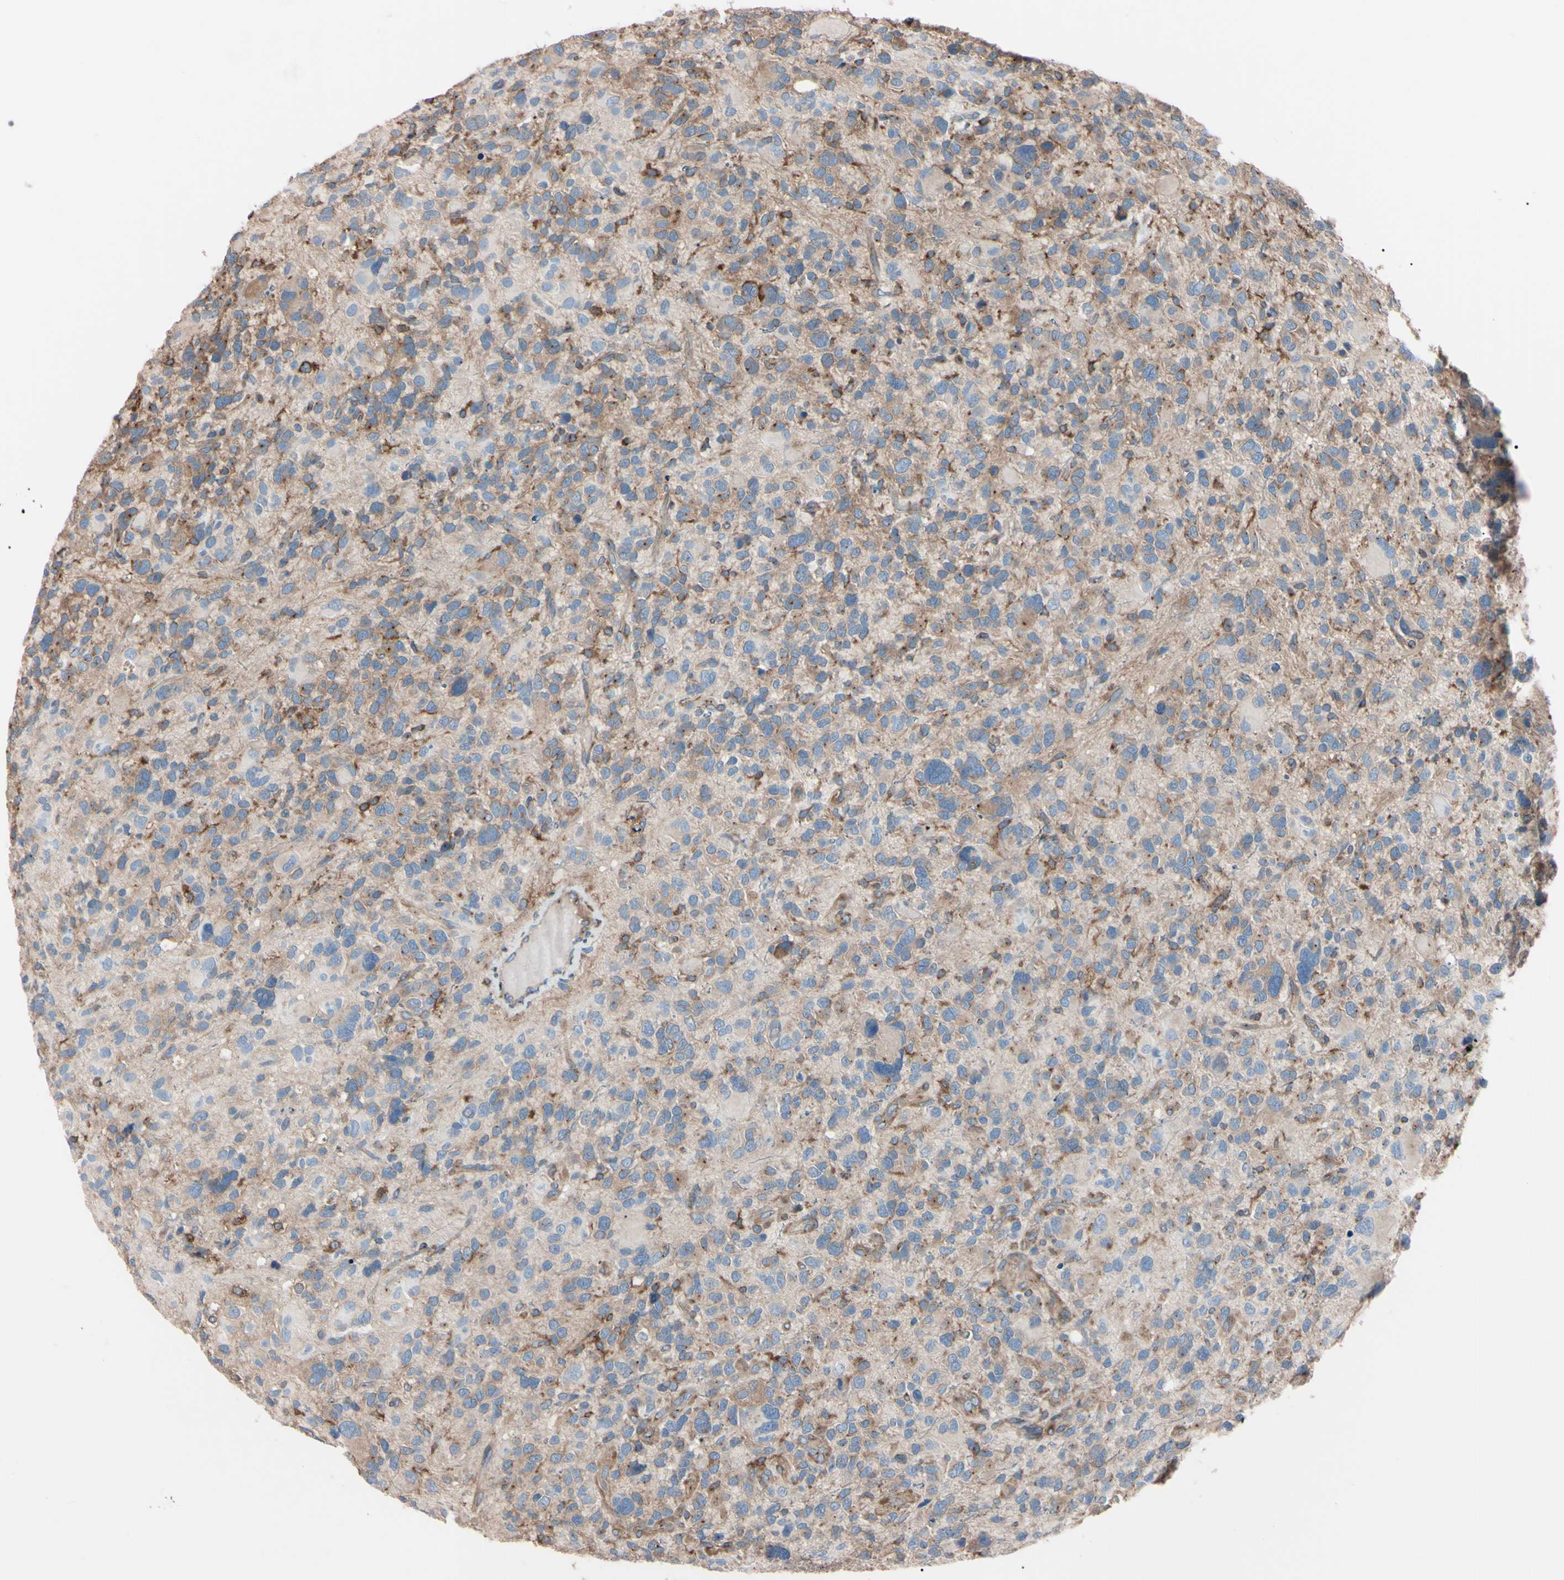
{"staining": {"intensity": "weak", "quantity": "25%-75%", "location": "cytoplasmic/membranous"}, "tissue": "glioma", "cell_type": "Tumor cells", "image_type": "cancer", "snomed": [{"axis": "morphology", "description": "Glioma, malignant, High grade"}, {"axis": "topography", "description": "Brain"}], "caption": "Protein expression analysis of malignant high-grade glioma shows weak cytoplasmic/membranous expression in about 25%-75% of tumor cells.", "gene": "PRKACA", "patient": {"sex": "male", "age": 48}}